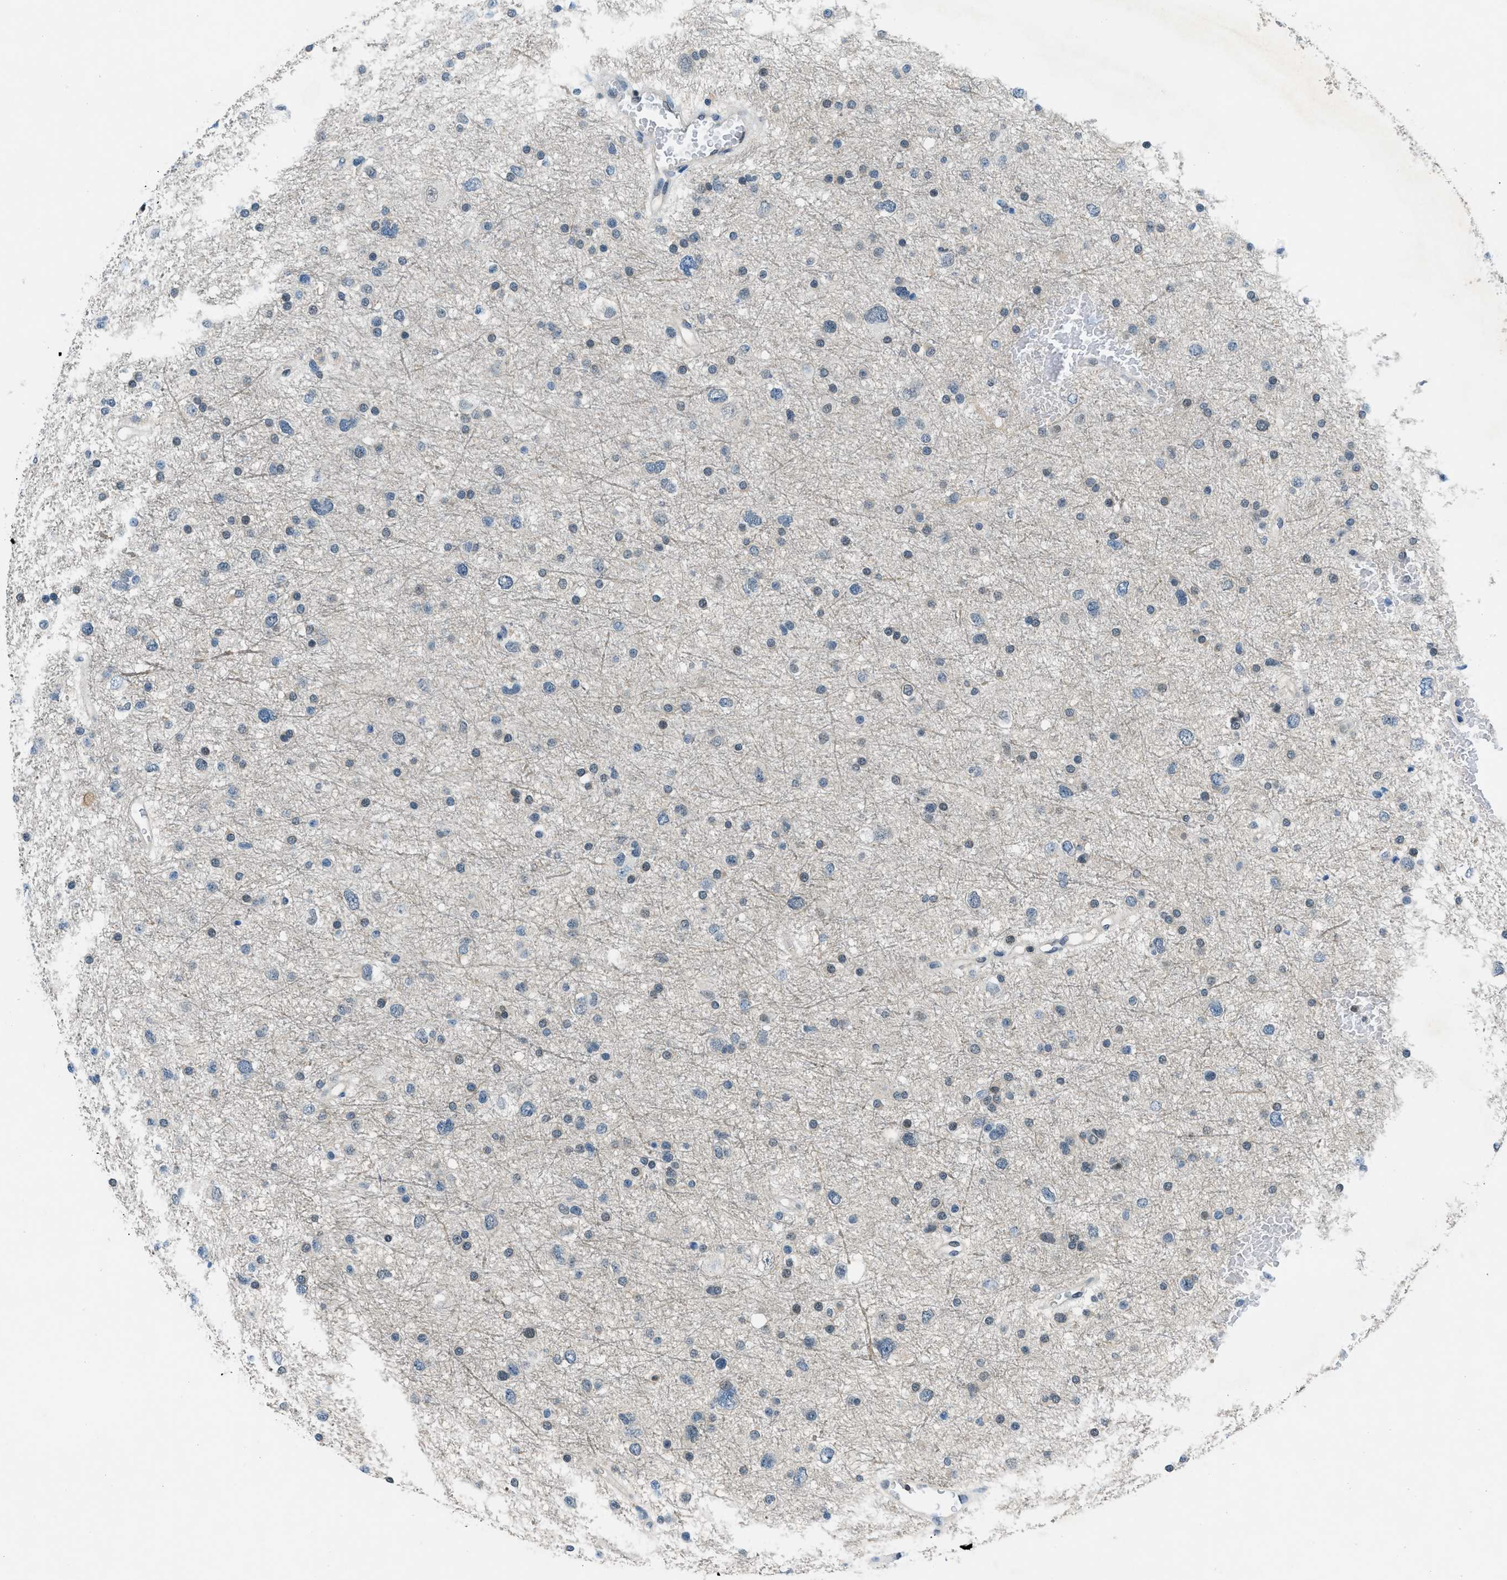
{"staining": {"intensity": "weak", "quantity": "<25%", "location": "nuclear"}, "tissue": "glioma", "cell_type": "Tumor cells", "image_type": "cancer", "snomed": [{"axis": "morphology", "description": "Glioma, malignant, Low grade"}, {"axis": "topography", "description": "Brain"}], "caption": "IHC image of neoplastic tissue: human low-grade glioma (malignant) stained with DAB reveals no significant protein staining in tumor cells.", "gene": "OGFR", "patient": {"sex": "female", "age": 37}}